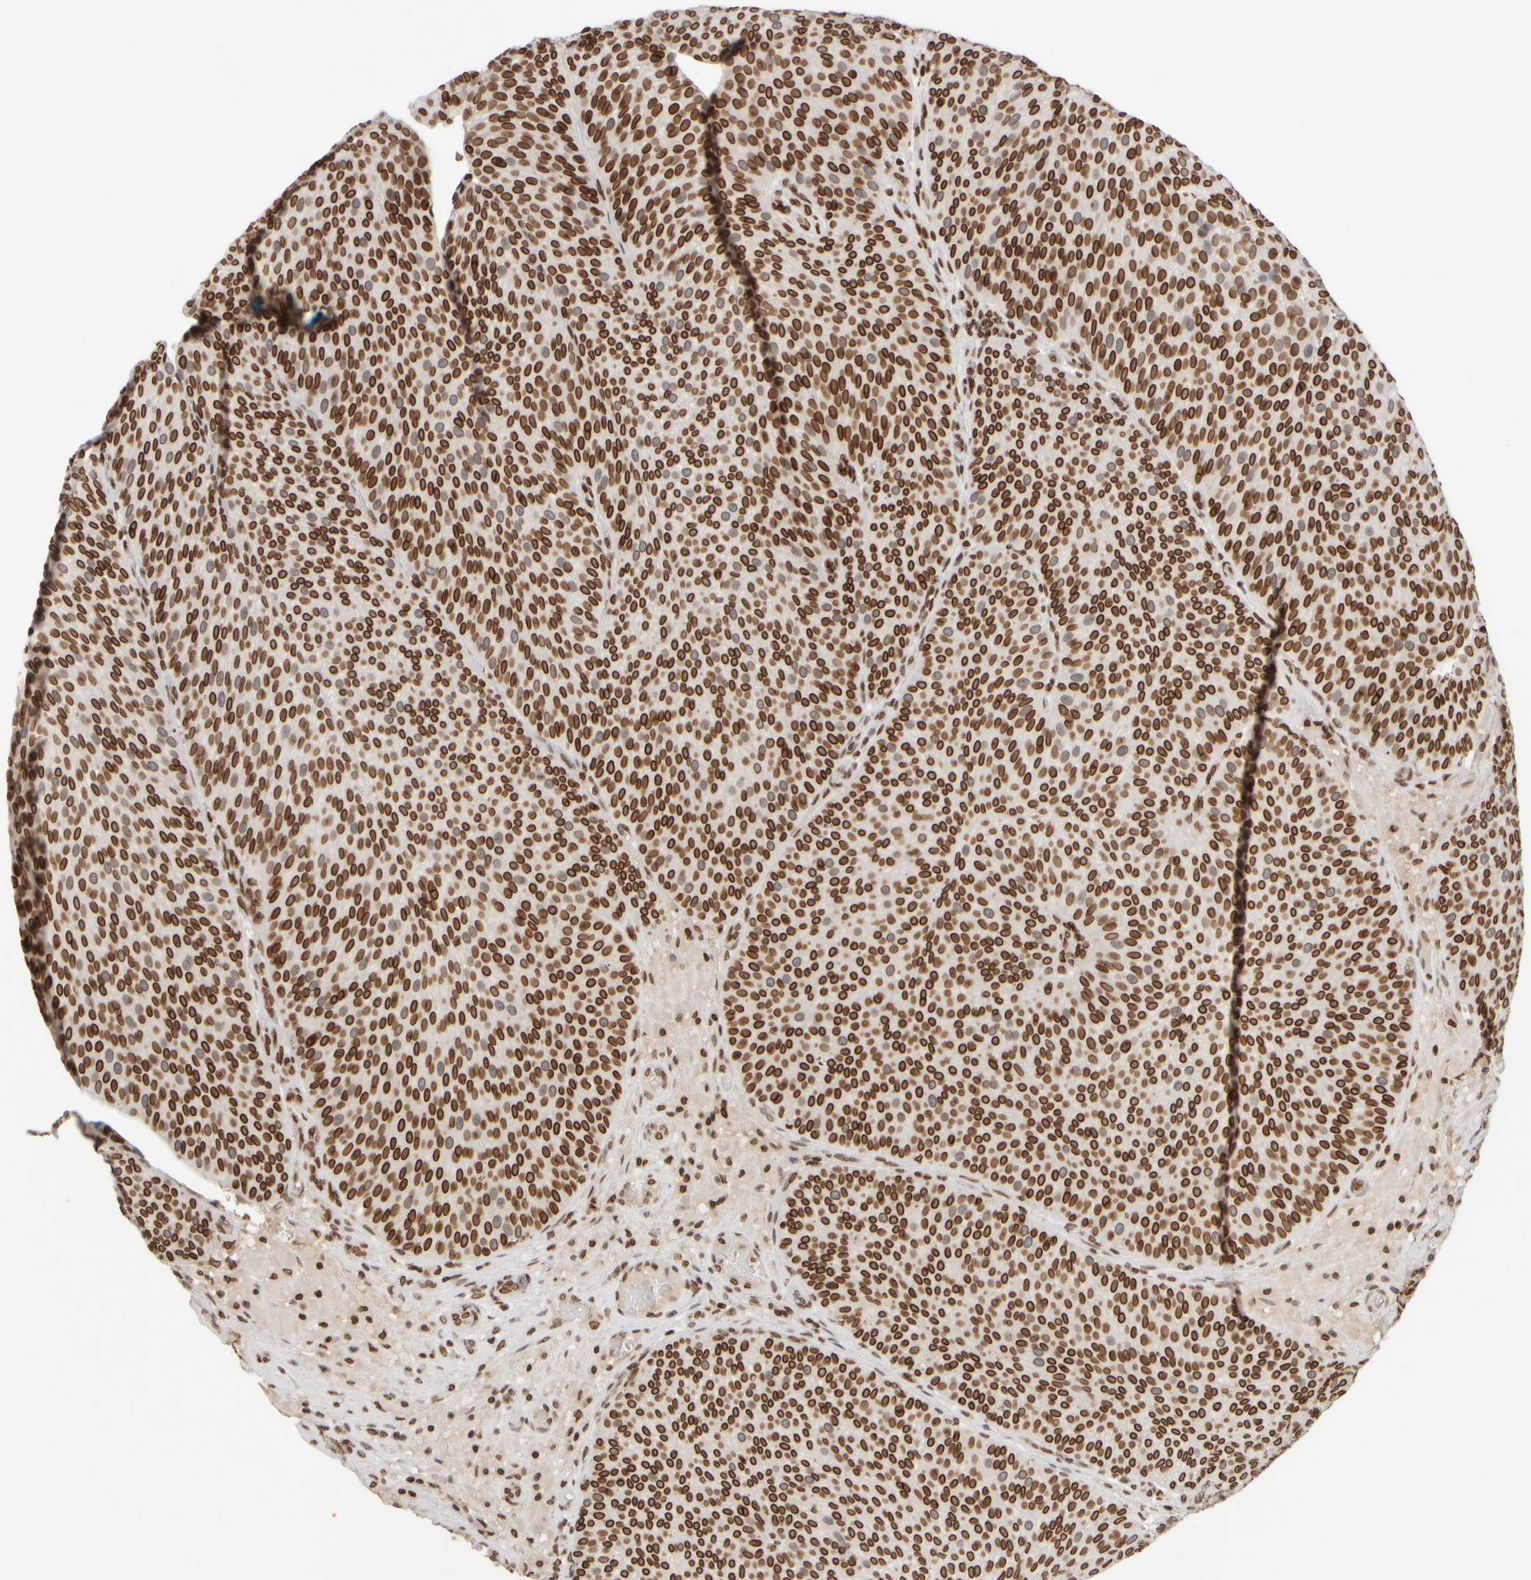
{"staining": {"intensity": "strong", "quantity": ">75%", "location": "cytoplasmic/membranous,nuclear"}, "tissue": "urothelial cancer", "cell_type": "Tumor cells", "image_type": "cancer", "snomed": [{"axis": "morphology", "description": "Normal tissue, NOS"}, {"axis": "morphology", "description": "Urothelial carcinoma, Low grade"}, {"axis": "topography", "description": "Smooth muscle"}, {"axis": "topography", "description": "Urinary bladder"}], "caption": "Immunohistochemical staining of human urothelial carcinoma (low-grade) shows high levels of strong cytoplasmic/membranous and nuclear protein positivity in about >75% of tumor cells.", "gene": "ZC3HC1", "patient": {"sex": "male", "age": 60}}